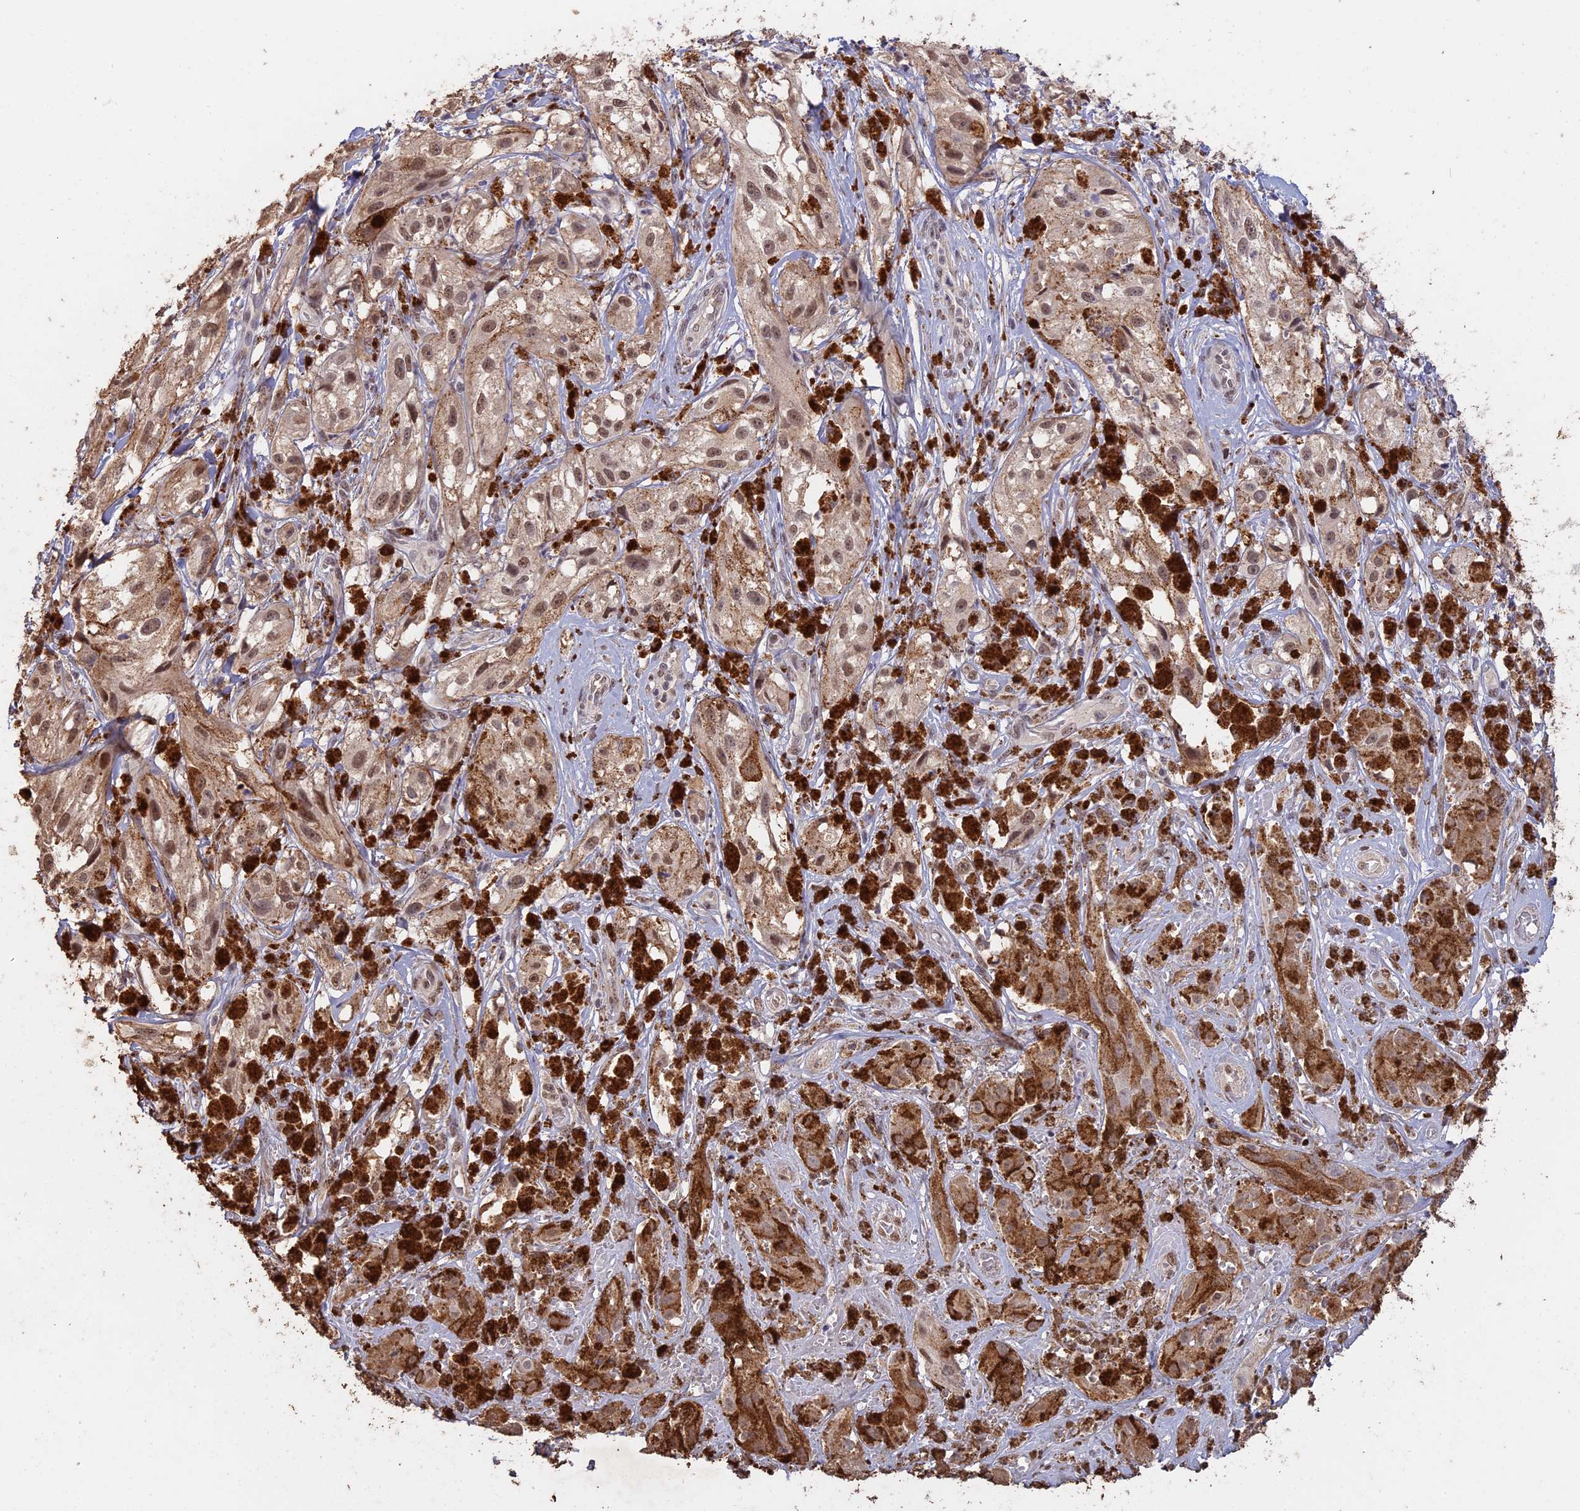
{"staining": {"intensity": "moderate", "quantity": ">75%", "location": "nuclear"}, "tissue": "melanoma", "cell_type": "Tumor cells", "image_type": "cancer", "snomed": [{"axis": "morphology", "description": "Malignant melanoma, NOS"}, {"axis": "topography", "description": "Skin"}], "caption": "Immunohistochemical staining of human malignant melanoma exhibits medium levels of moderate nuclear protein staining in approximately >75% of tumor cells.", "gene": "PSMC6", "patient": {"sex": "male", "age": 88}}